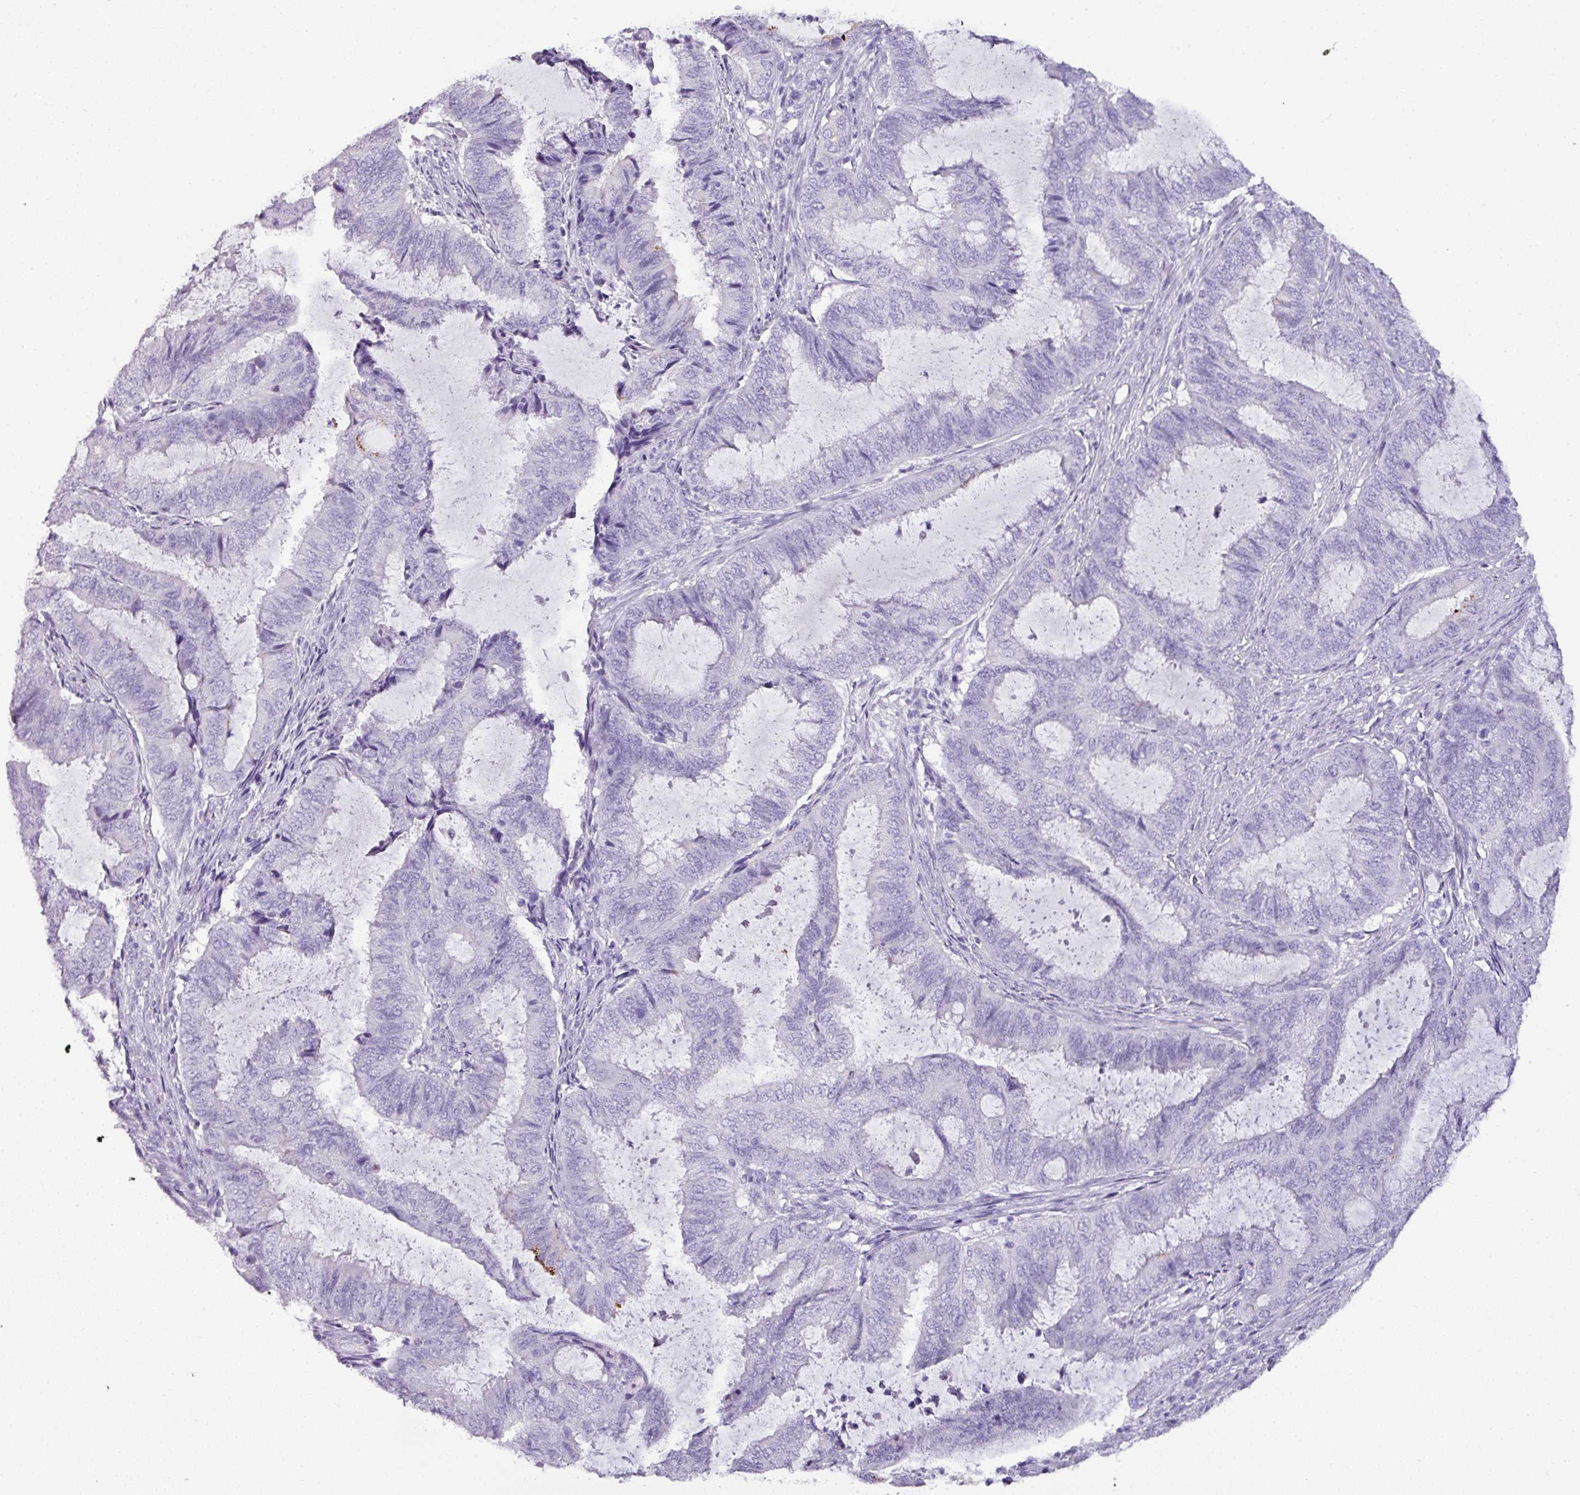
{"staining": {"intensity": "negative", "quantity": "none", "location": "none"}, "tissue": "endometrial cancer", "cell_type": "Tumor cells", "image_type": "cancer", "snomed": [{"axis": "morphology", "description": "Adenocarcinoma, NOS"}, {"axis": "topography", "description": "Endometrium"}], "caption": "This is an IHC photomicrograph of human endometrial cancer. There is no positivity in tumor cells.", "gene": "NAPSA", "patient": {"sex": "female", "age": 51}}